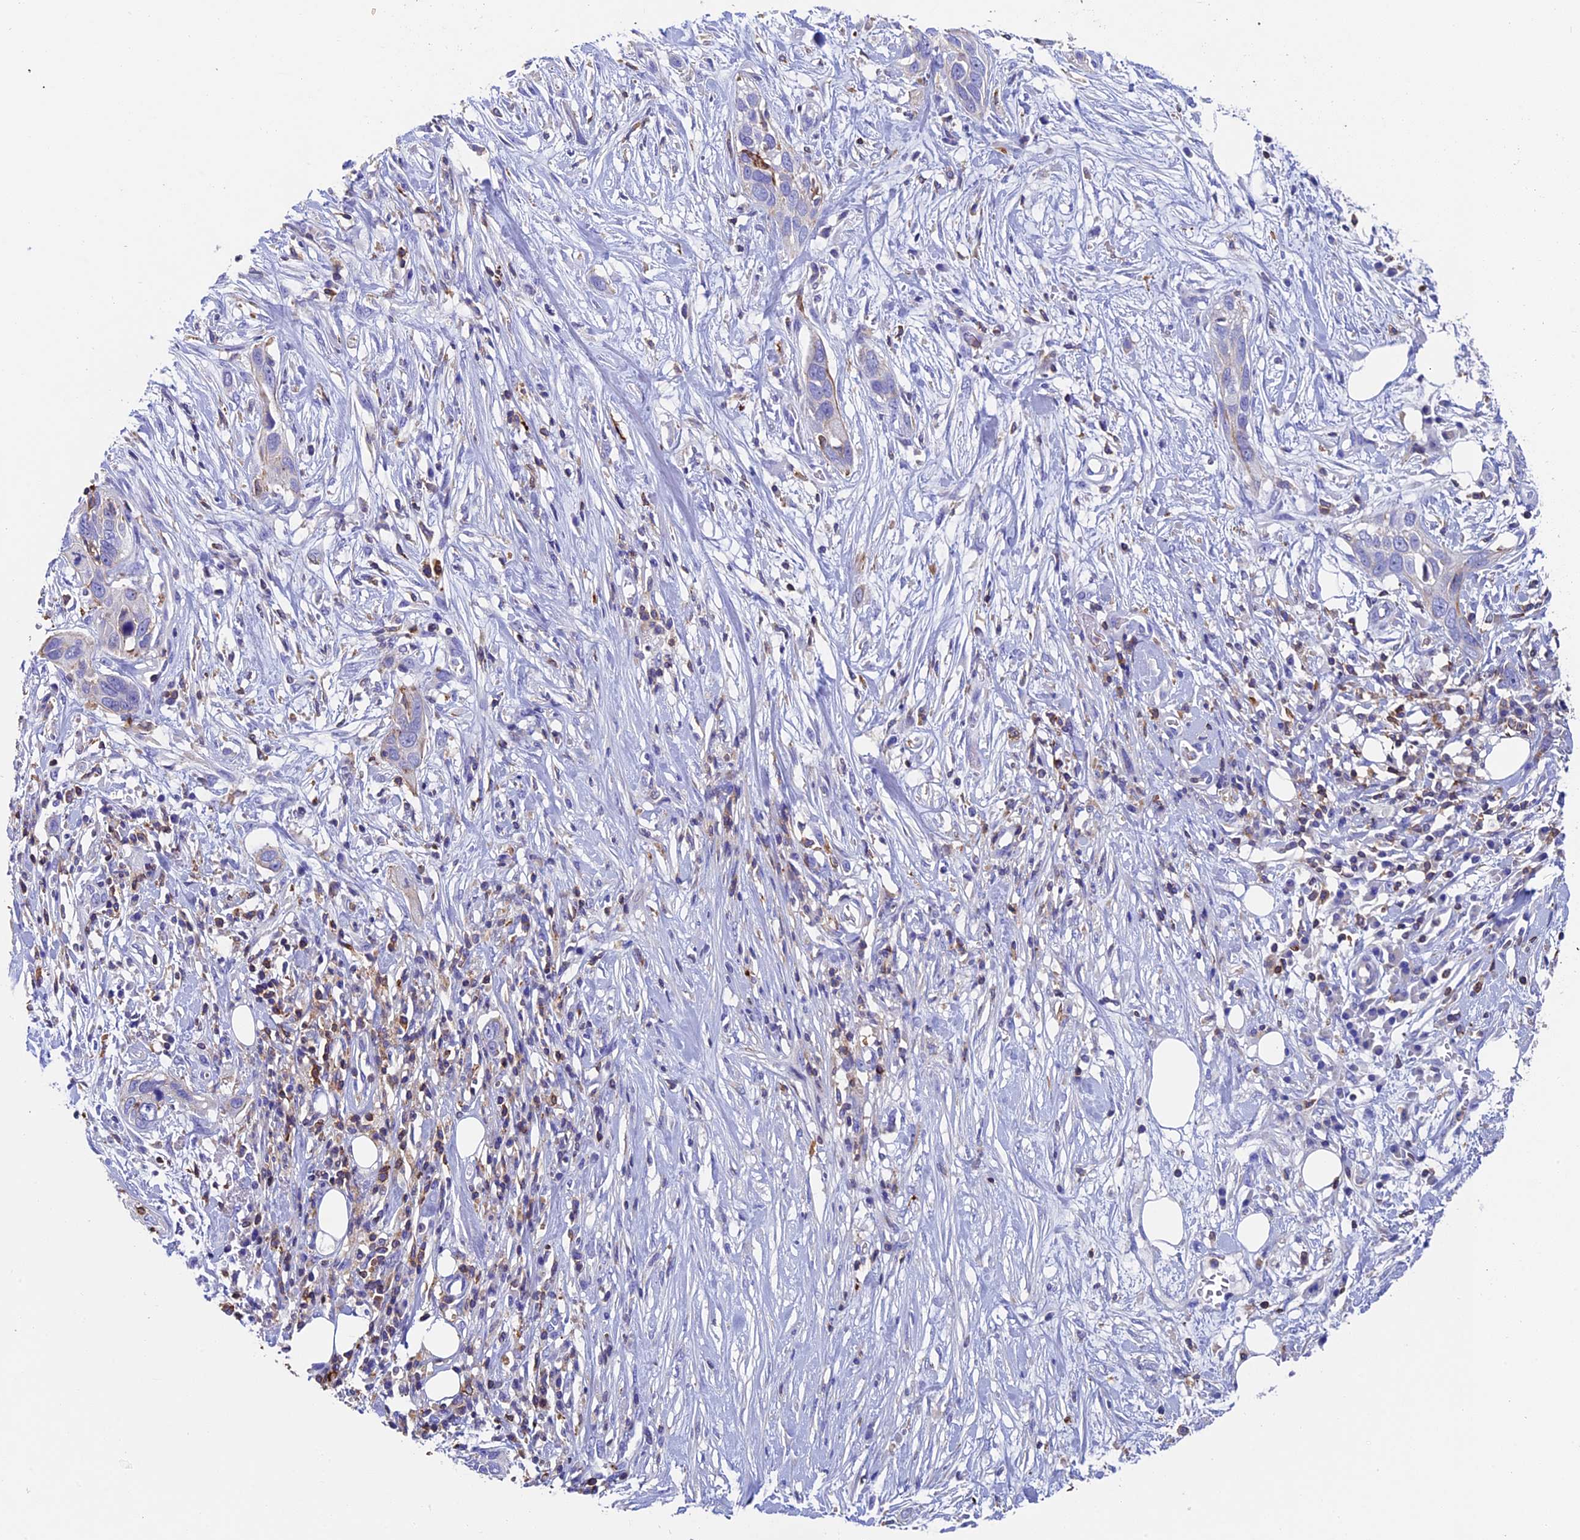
{"staining": {"intensity": "negative", "quantity": "none", "location": "none"}, "tissue": "pancreatic cancer", "cell_type": "Tumor cells", "image_type": "cancer", "snomed": [{"axis": "morphology", "description": "Adenocarcinoma, NOS"}, {"axis": "topography", "description": "Pancreas"}], "caption": "High magnification brightfield microscopy of adenocarcinoma (pancreatic) stained with DAB (brown) and counterstained with hematoxylin (blue): tumor cells show no significant expression.", "gene": "ADAT1", "patient": {"sex": "female", "age": 60}}